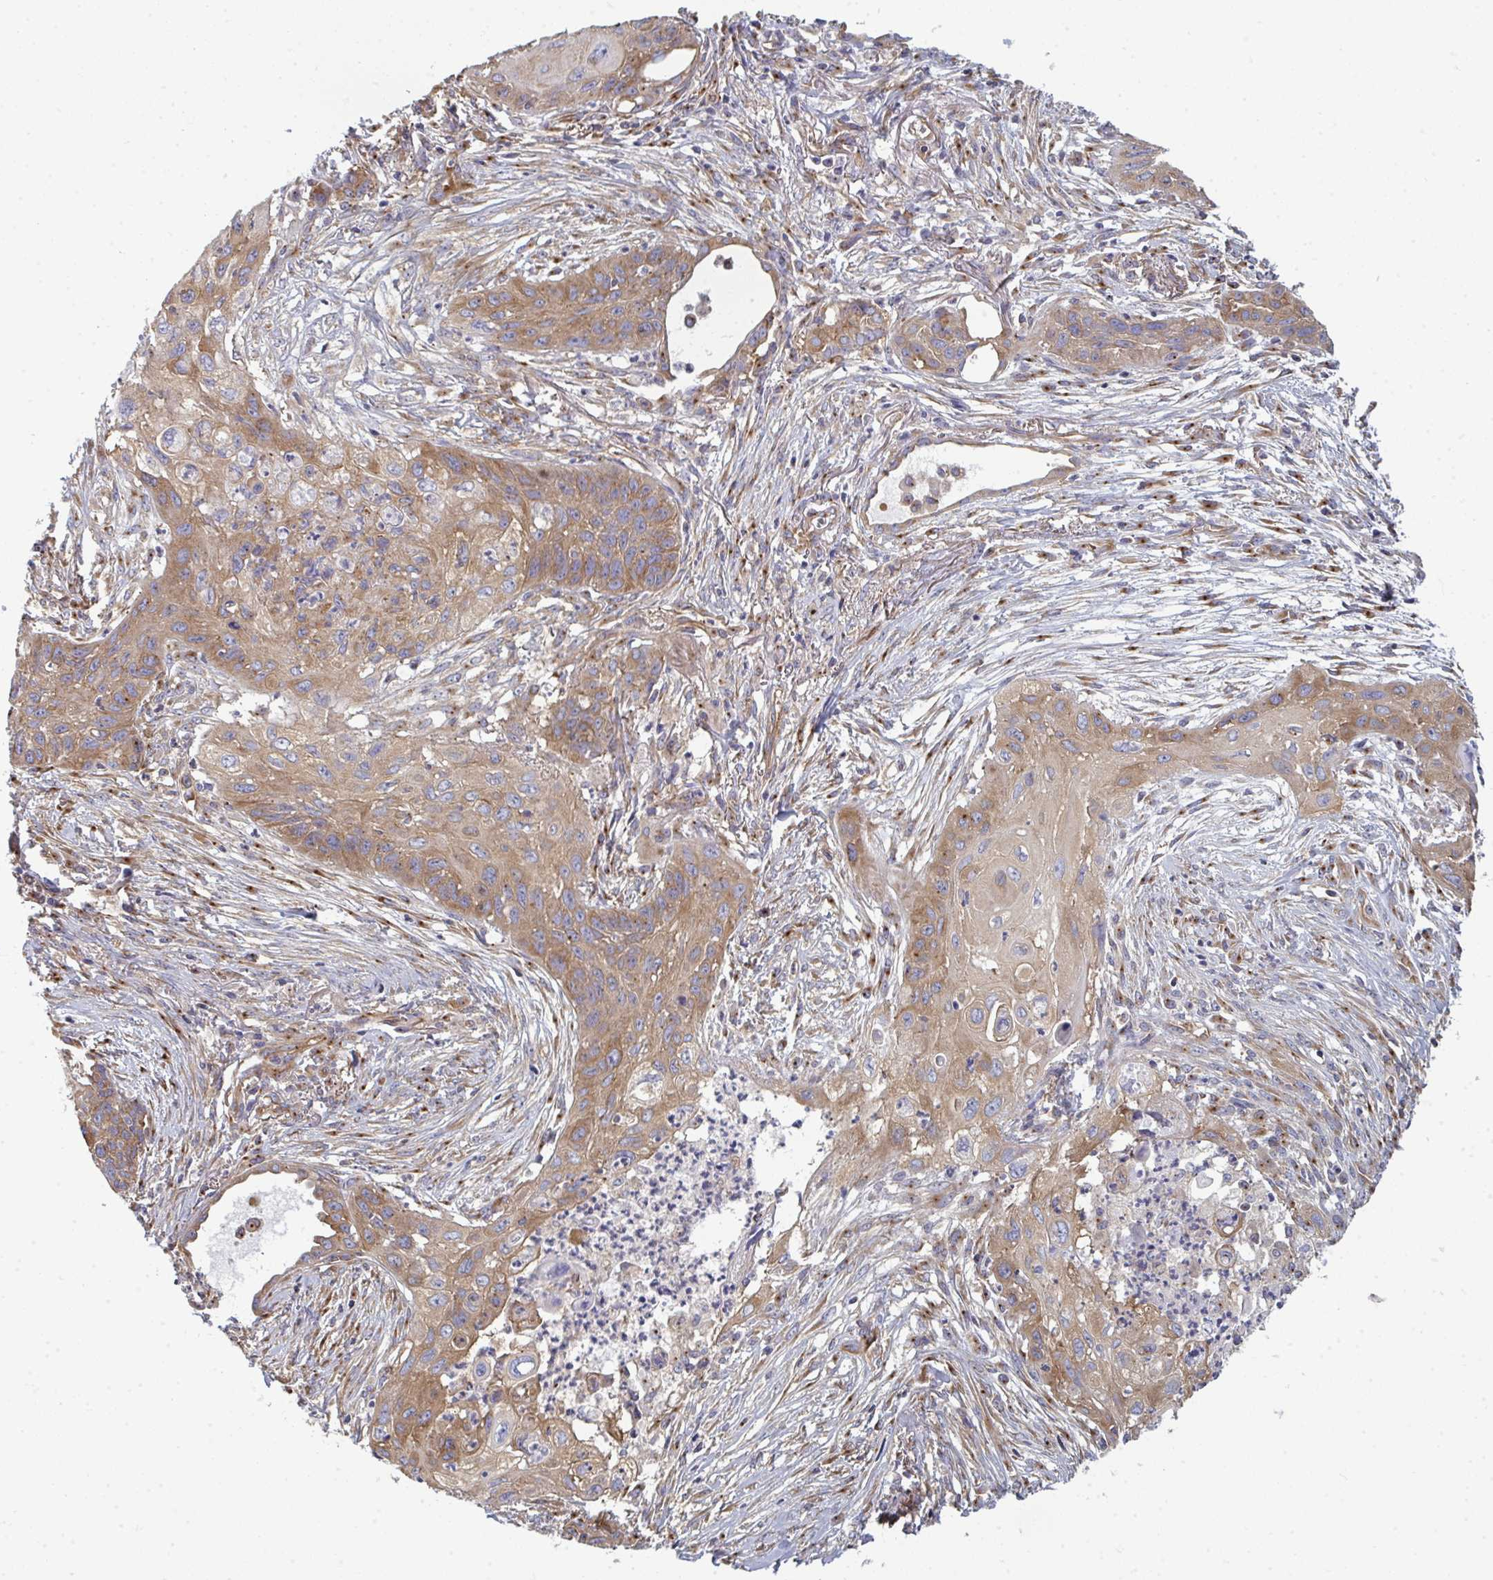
{"staining": {"intensity": "moderate", "quantity": ">75%", "location": "cytoplasmic/membranous"}, "tissue": "lung cancer", "cell_type": "Tumor cells", "image_type": "cancer", "snomed": [{"axis": "morphology", "description": "Squamous cell carcinoma, NOS"}, {"axis": "topography", "description": "Lung"}], "caption": "Lung cancer was stained to show a protein in brown. There is medium levels of moderate cytoplasmic/membranous expression in approximately >75% of tumor cells. (IHC, brightfield microscopy, high magnification).", "gene": "DYNC1I2", "patient": {"sex": "male", "age": 71}}